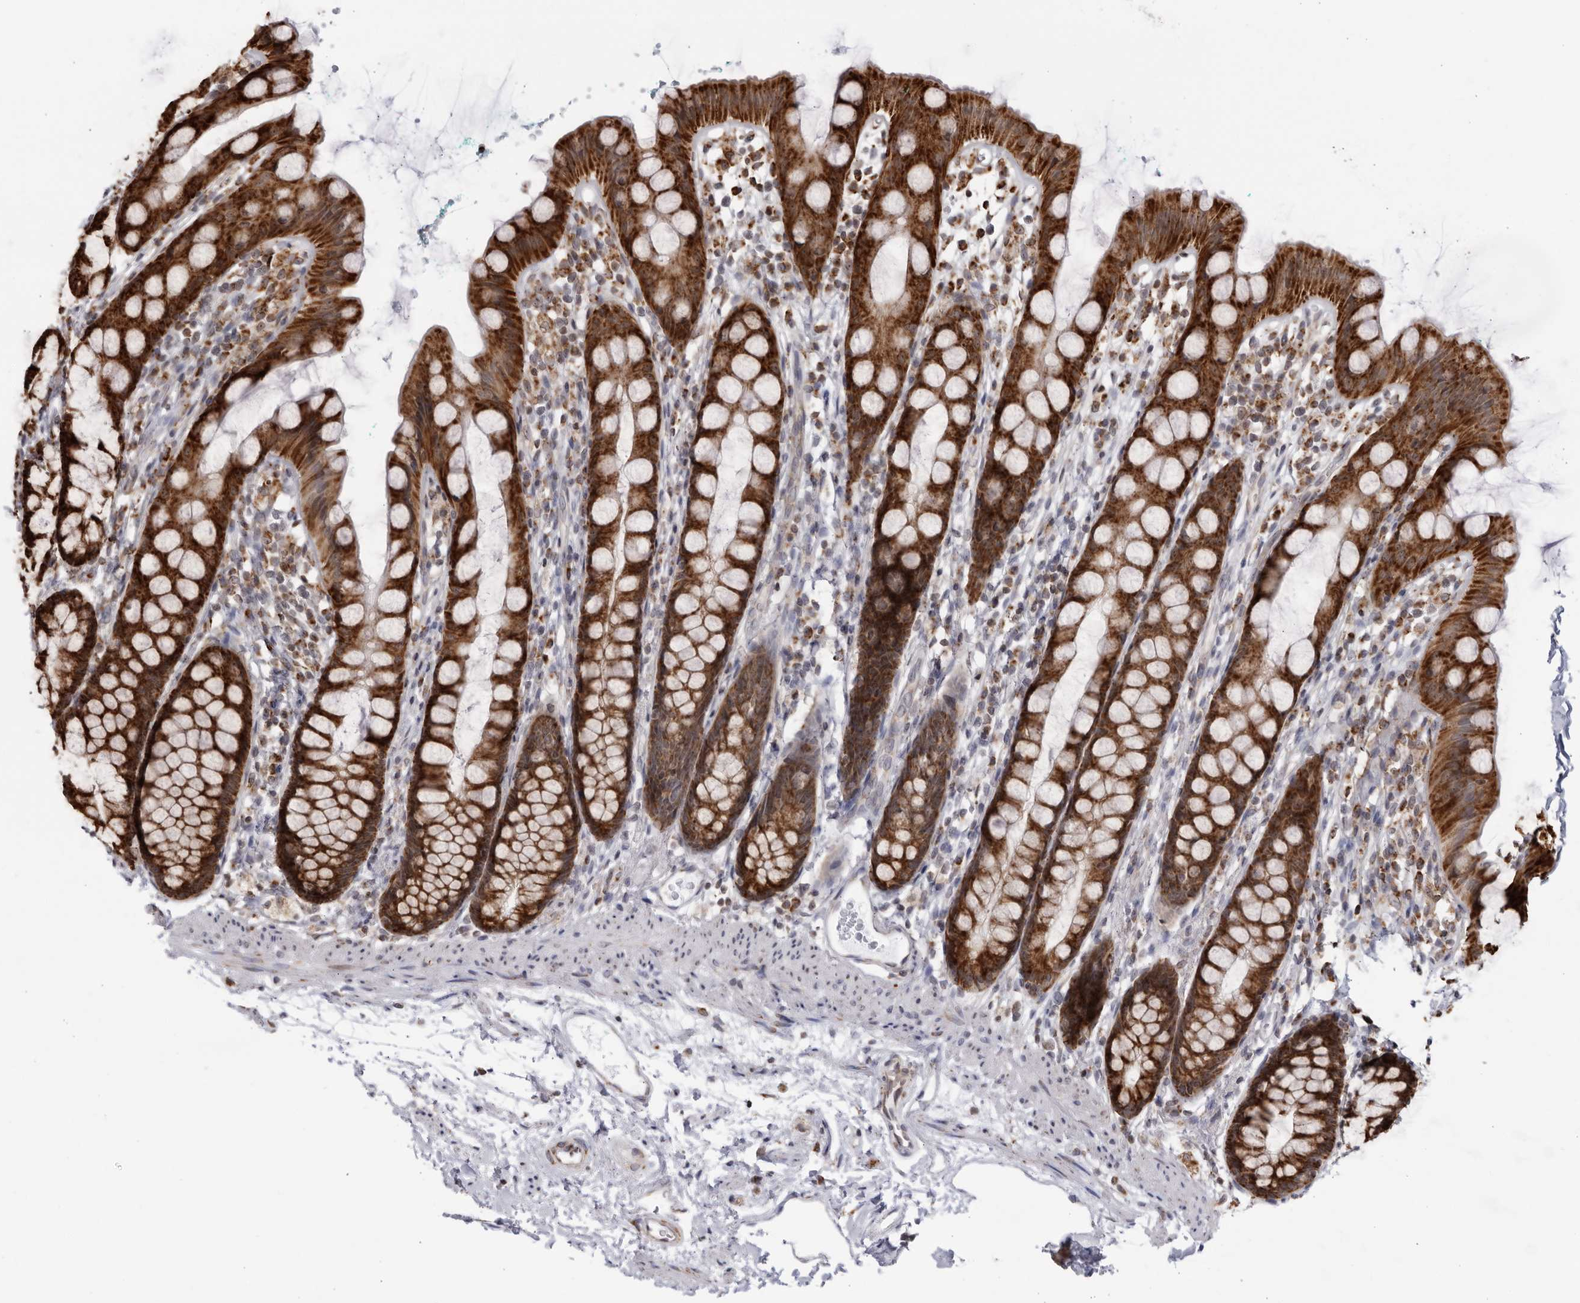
{"staining": {"intensity": "strong", "quantity": ">75%", "location": "cytoplasmic/membranous"}, "tissue": "rectum", "cell_type": "Glandular cells", "image_type": "normal", "snomed": [{"axis": "morphology", "description": "Normal tissue, NOS"}, {"axis": "topography", "description": "Rectum"}], "caption": "Protein expression analysis of normal human rectum reveals strong cytoplasmic/membranous positivity in approximately >75% of glandular cells. (brown staining indicates protein expression, while blue staining denotes nuclei).", "gene": "RBM34", "patient": {"sex": "female", "age": 65}}